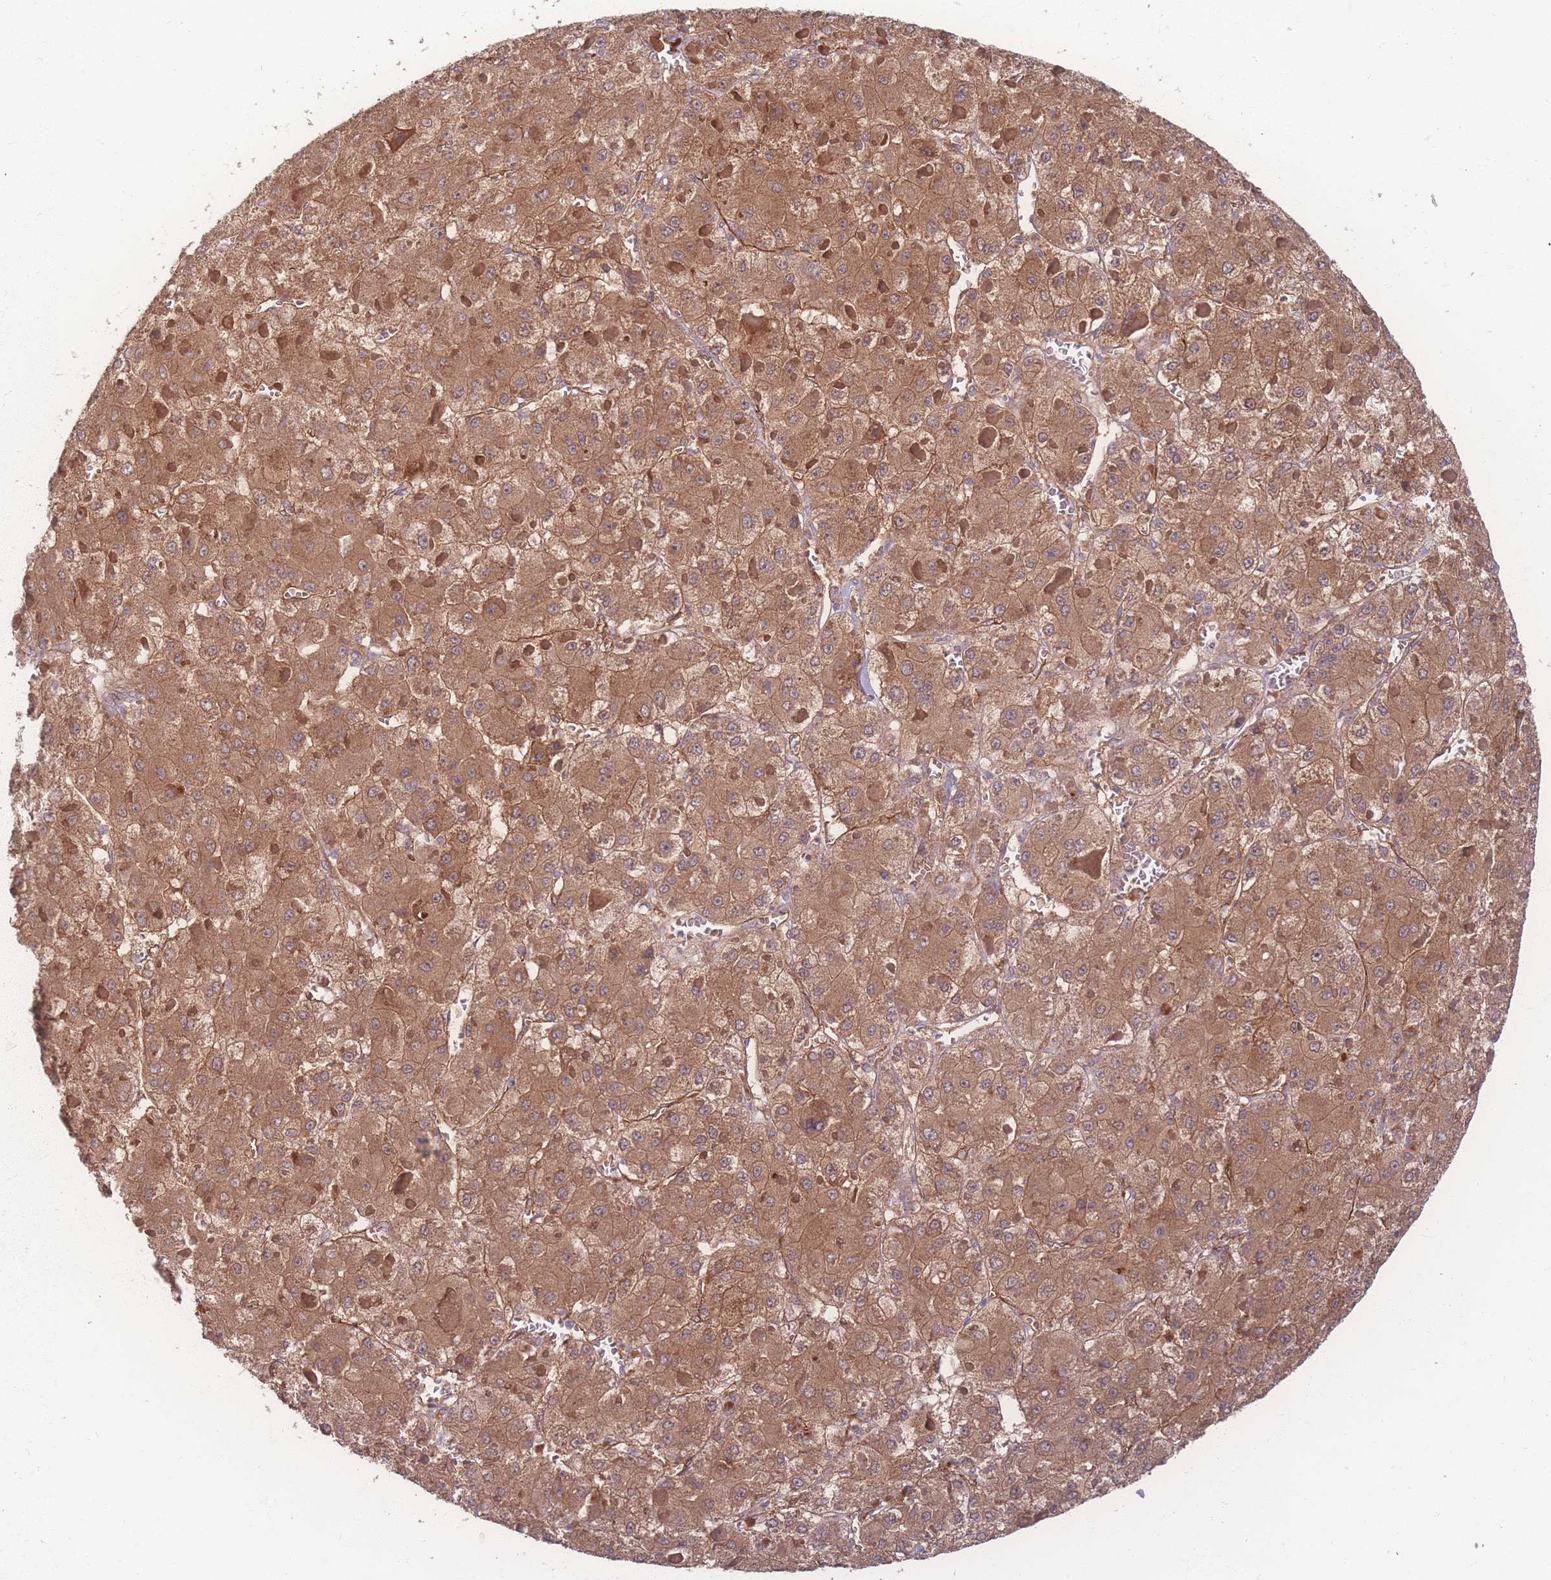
{"staining": {"intensity": "moderate", "quantity": ">75%", "location": "cytoplasmic/membranous"}, "tissue": "liver cancer", "cell_type": "Tumor cells", "image_type": "cancer", "snomed": [{"axis": "morphology", "description": "Carcinoma, Hepatocellular, NOS"}, {"axis": "topography", "description": "Liver"}], "caption": "Immunohistochemistry staining of liver hepatocellular carcinoma, which exhibits medium levels of moderate cytoplasmic/membranous positivity in approximately >75% of tumor cells indicating moderate cytoplasmic/membranous protein expression. The staining was performed using DAB (3,3'-diaminobenzidine) (brown) for protein detection and nuclei were counterstained in hematoxylin (blue).", "gene": "INSR", "patient": {"sex": "female", "age": 73}}